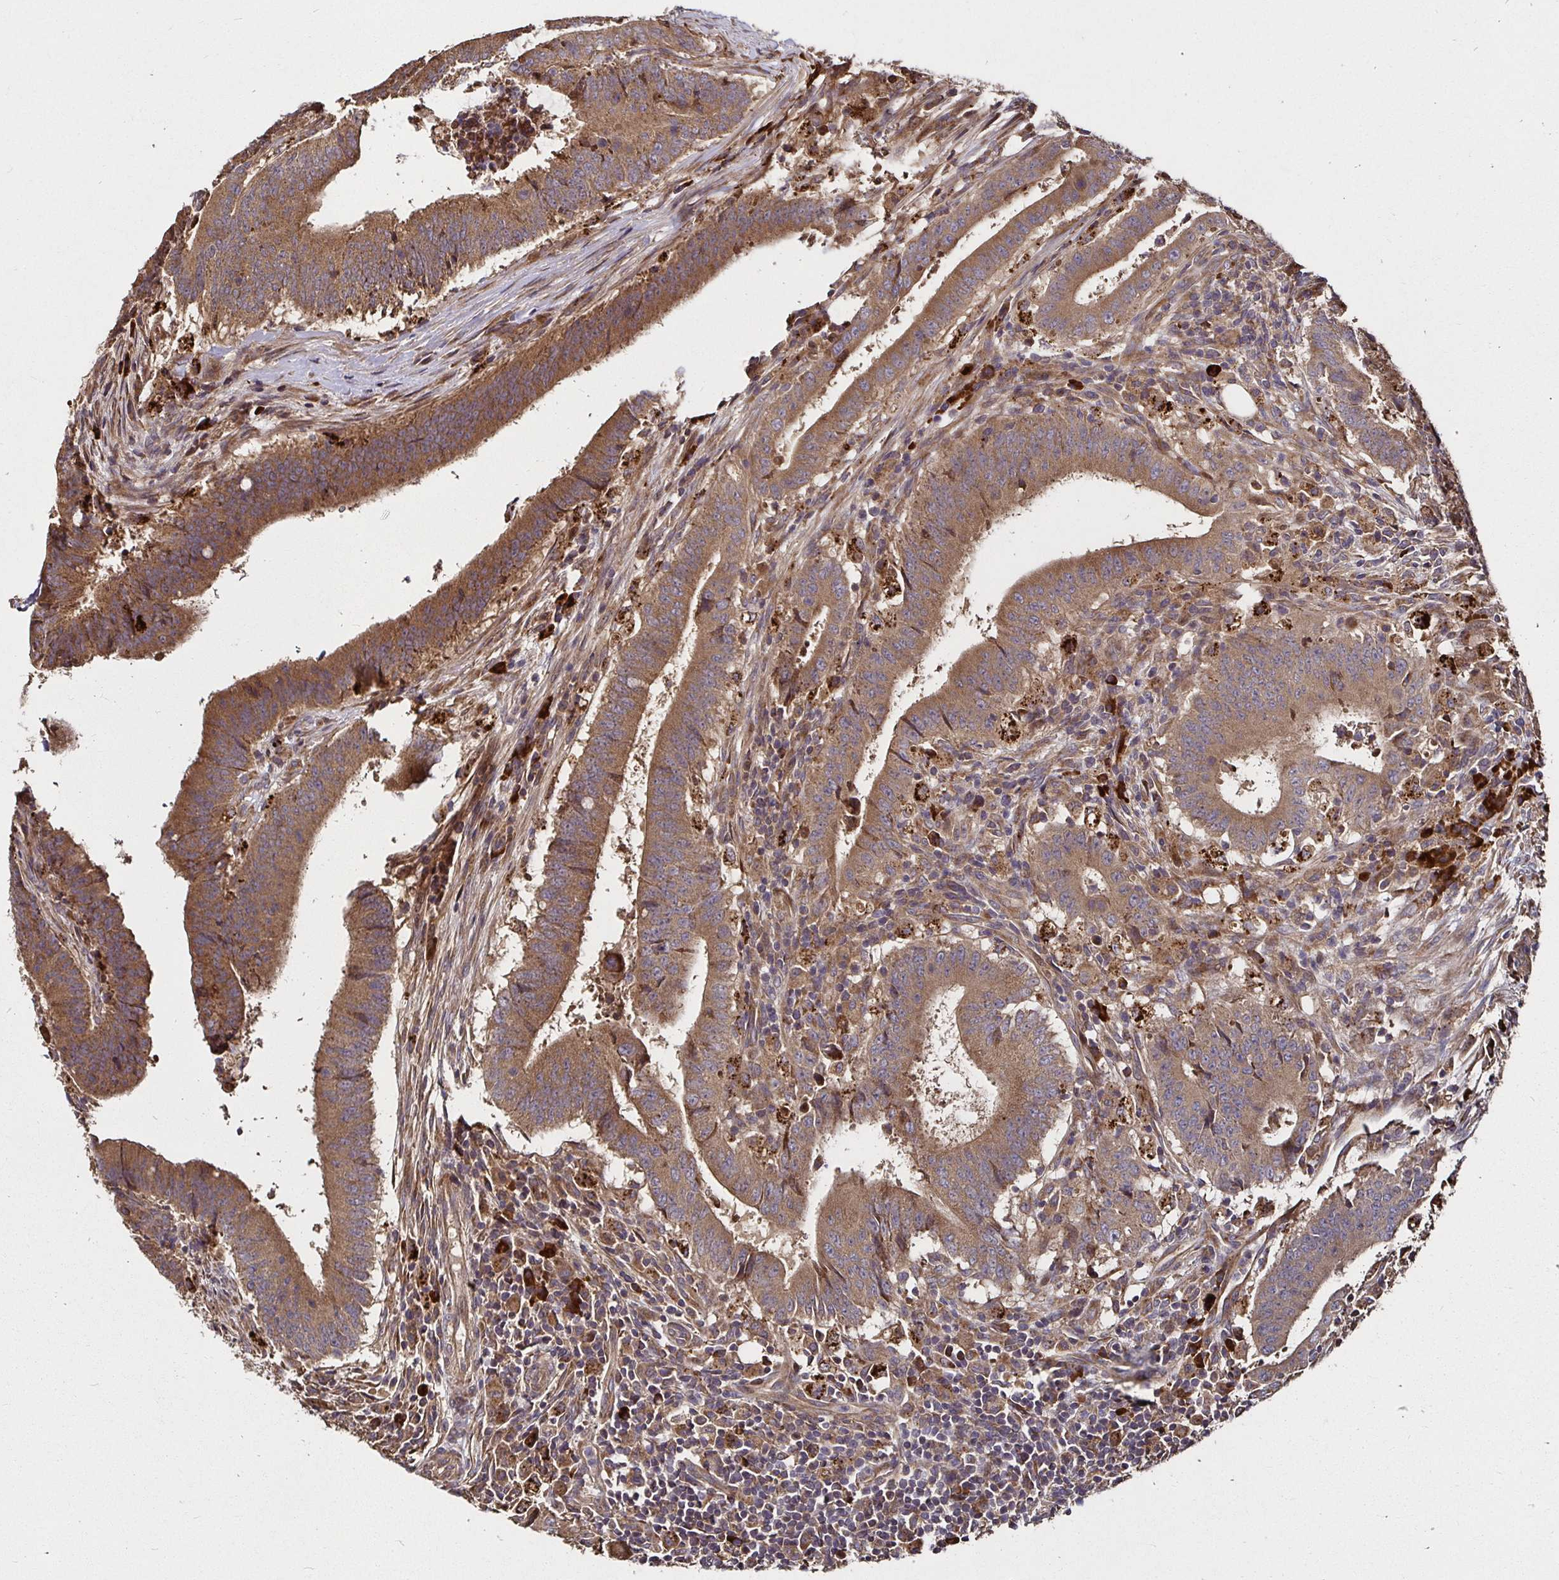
{"staining": {"intensity": "moderate", "quantity": ">75%", "location": "cytoplasmic/membranous"}, "tissue": "colorectal cancer", "cell_type": "Tumor cells", "image_type": "cancer", "snomed": [{"axis": "morphology", "description": "Adenocarcinoma, NOS"}, {"axis": "topography", "description": "Colon"}], "caption": "The photomicrograph demonstrates immunohistochemical staining of adenocarcinoma (colorectal). There is moderate cytoplasmic/membranous positivity is seen in about >75% of tumor cells. The staining was performed using DAB (3,3'-diaminobenzidine) to visualize the protein expression in brown, while the nuclei were stained in blue with hematoxylin (Magnification: 20x).", "gene": "MLST8", "patient": {"sex": "female", "age": 43}}